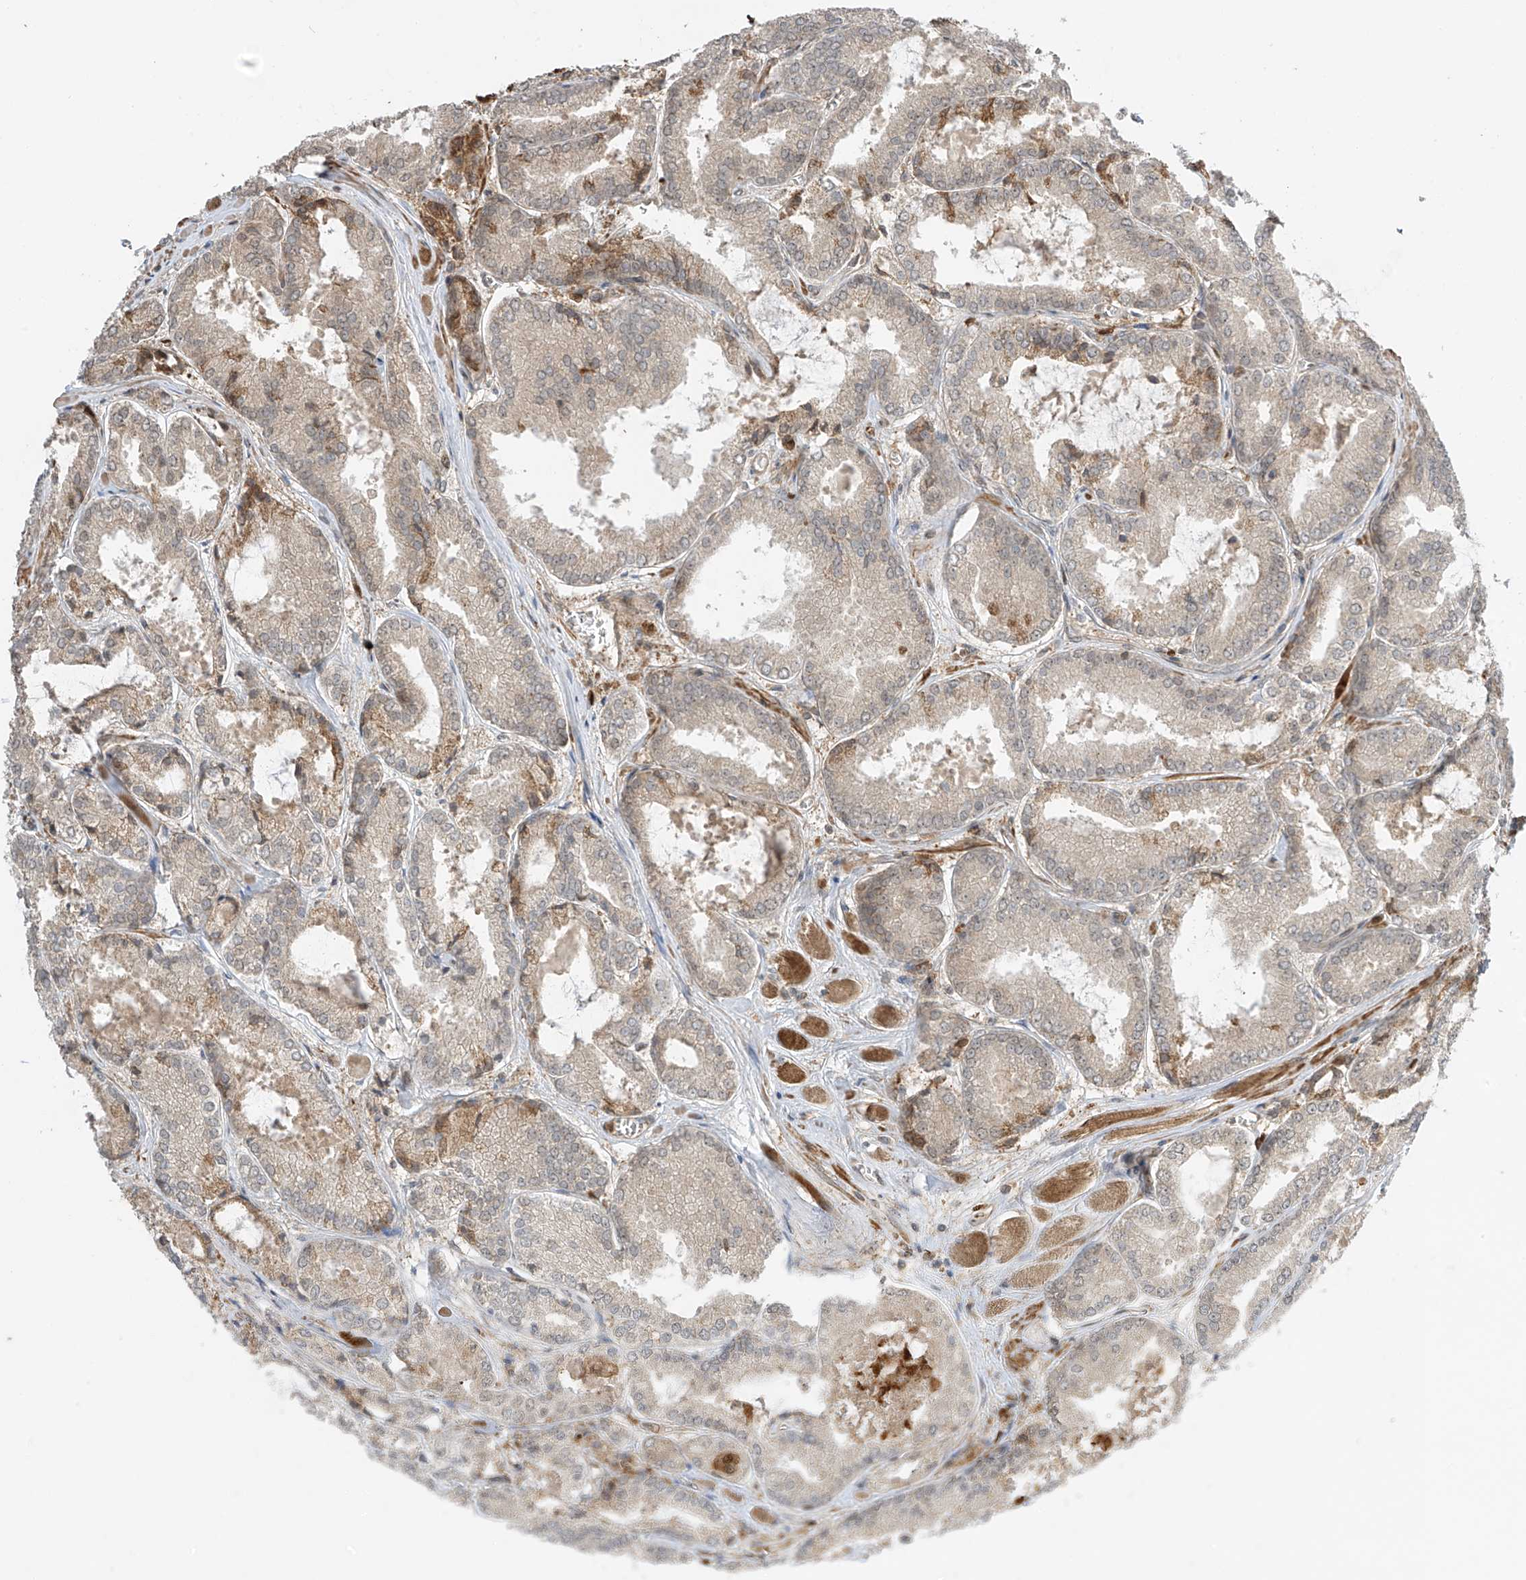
{"staining": {"intensity": "weak", "quantity": "25%-75%", "location": "cytoplasmic/membranous"}, "tissue": "prostate cancer", "cell_type": "Tumor cells", "image_type": "cancer", "snomed": [{"axis": "morphology", "description": "Adenocarcinoma, Low grade"}, {"axis": "topography", "description": "Prostate"}], "caption": "Adenocarcinoma (low-grade) (prostate) was stained to show a protein in brown. There is low levels of weak cytoplasmic/membranous staining in approximately 25%-75% of tumor cells.", "gene": "ATAD2B", "patient": {"sex": "male", "age": 67}}